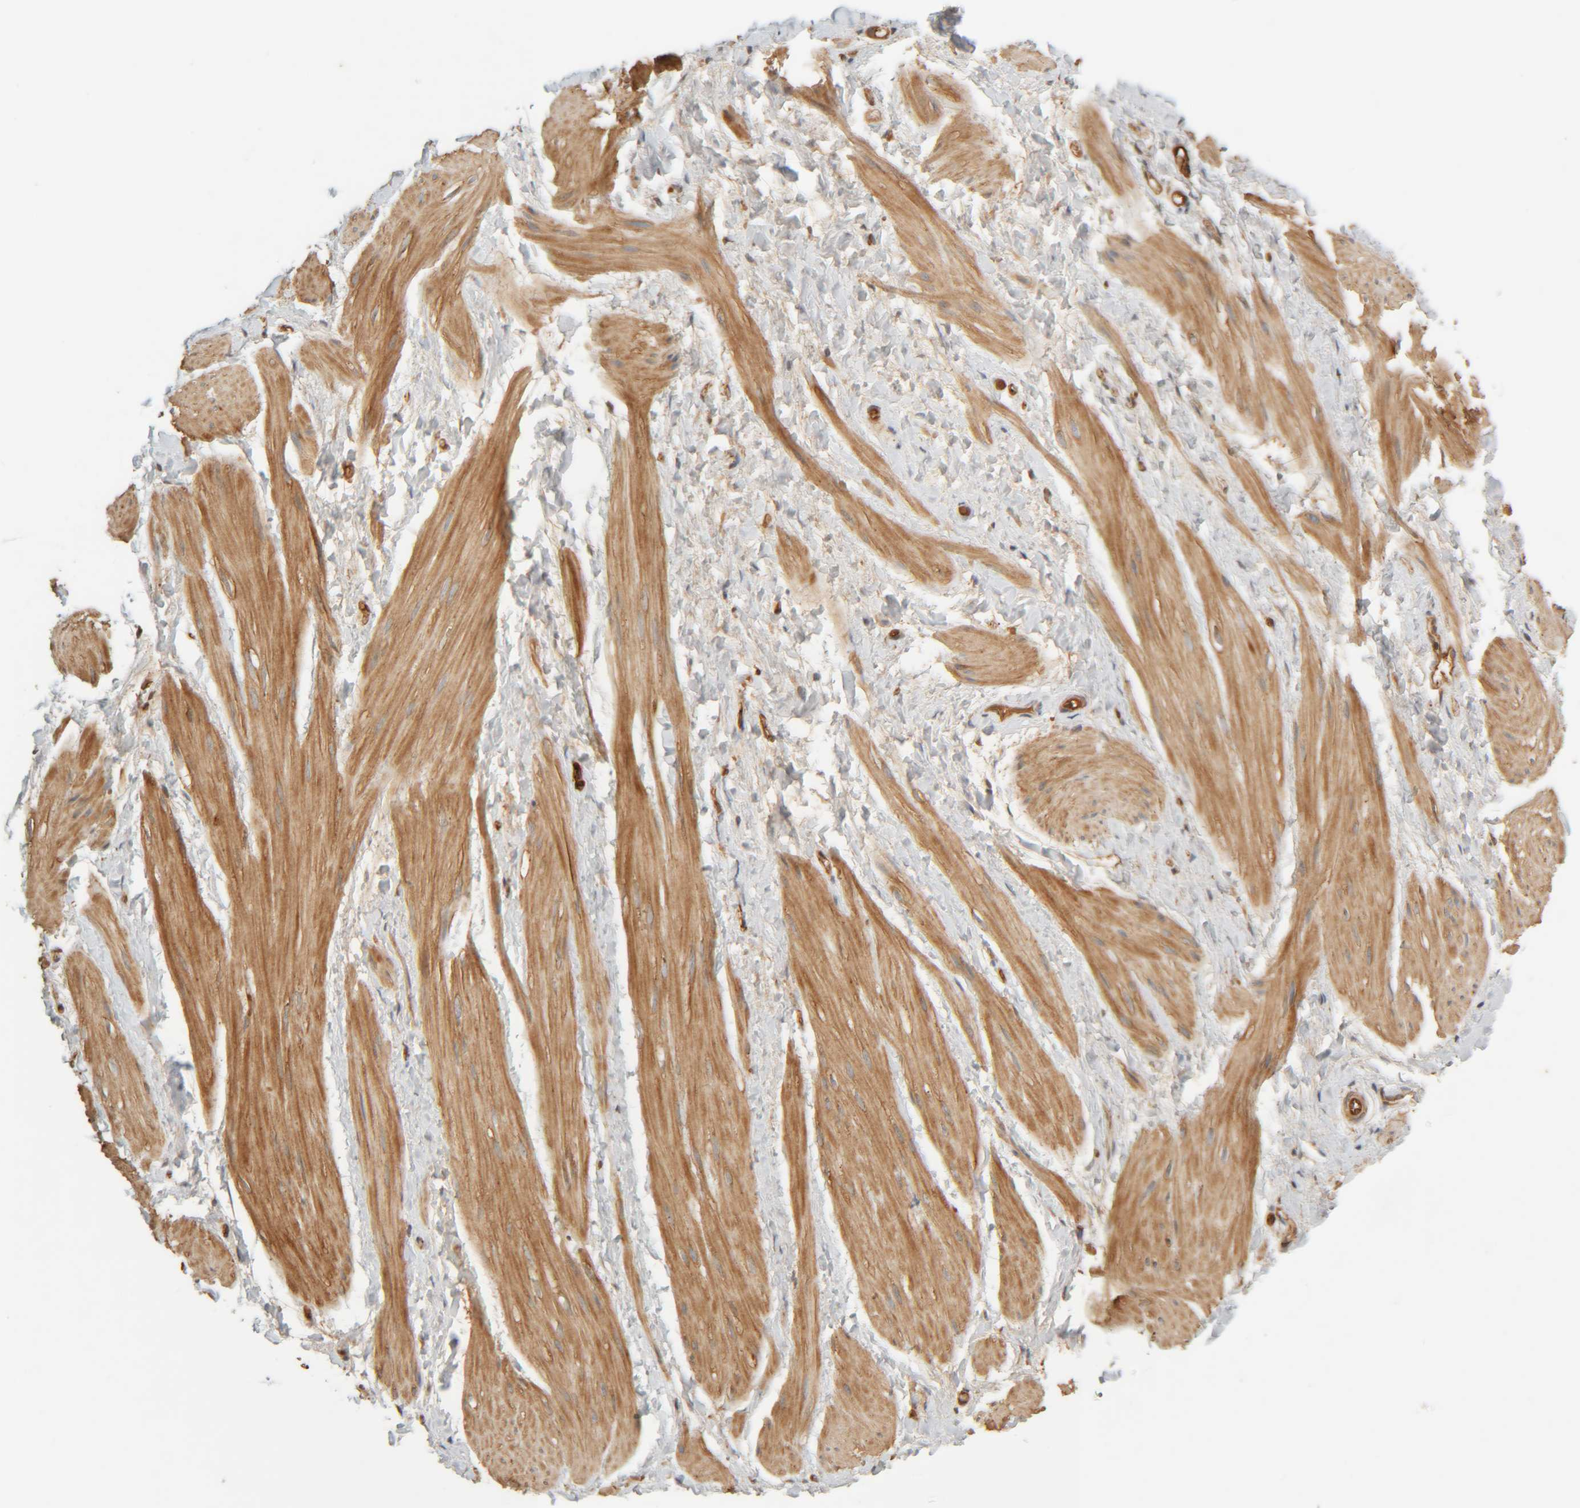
{"staining": {"intensity": "moderate", "quantity": ">75%", "location": "cytoplasmic/membranous"}, "tissue": "smooth muscle", "cell_type": "Smooth muscle cells", "image_type": "normal", "snomed": [{"axis": "morphology", "description": "Normal tissue, NOS"}, {"axis": "topography", "description": "Smooth muscle"}], "caption": "Immunohistochemistry (IHC) of benign smooth muscle exhibits medium levels of moderate cytoplasmic/membranous staining in about >75% of smooth muscle cells. (DAB (3,3'-diaminobenzidine) = brown stain, brightfield microscopy at high magnification).", "gene": "TMEM192", "patient": {"sex": "male", "age": 16}}